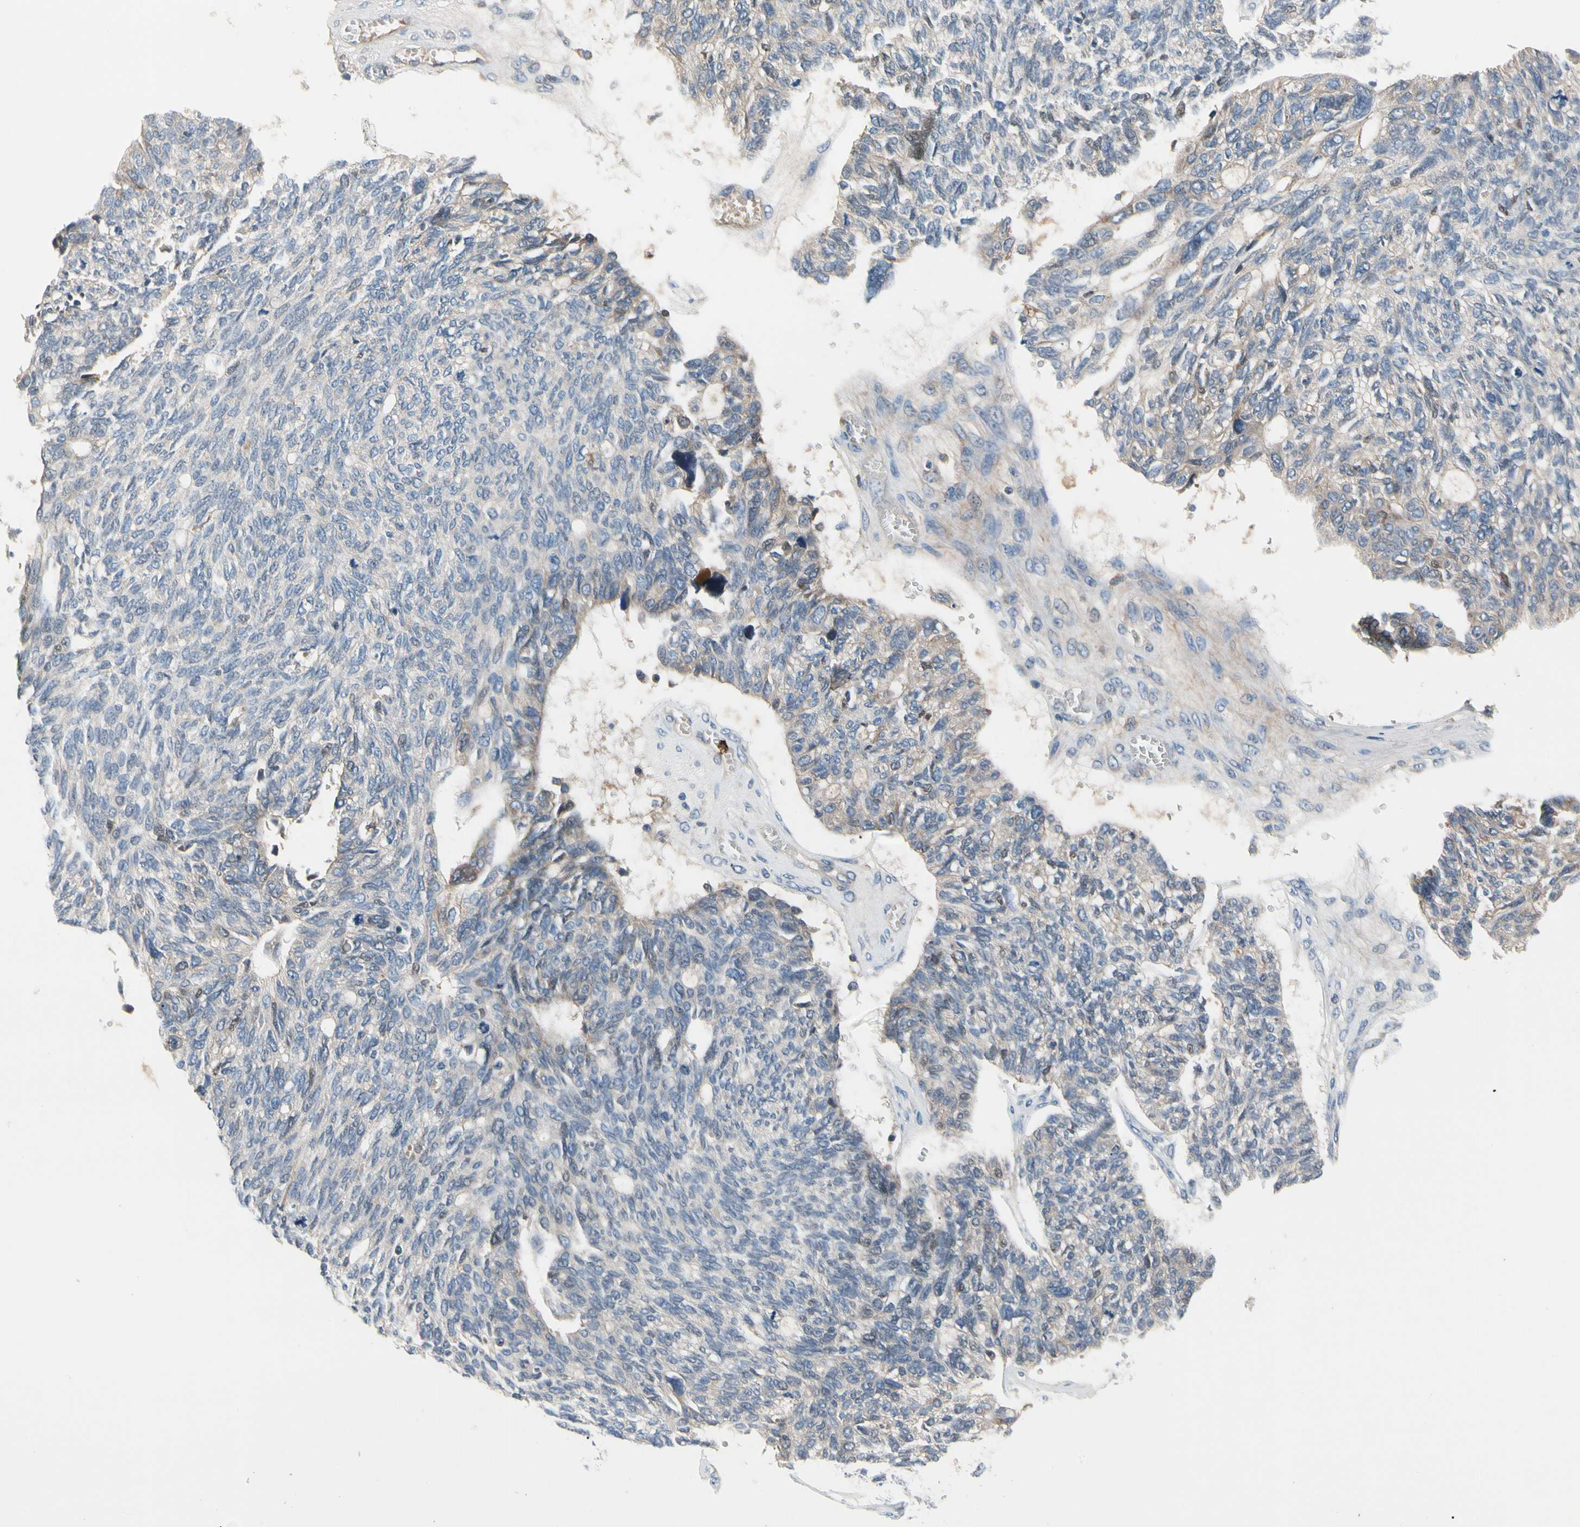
{"staining": {"intensity": "weak", "quantity": "<25%", "location": "cytoplasmic/membranous"}, "tissue": "ovarian cancer", "cell_type": "Tumor cells", "image_type": "cancer", "snomed": [{"axis": "morphology", "description": "Cystadenocarcinoma, serous, NOS"}, {"axis": "topography", "description": "Ovary"}], "caption": "DAB (3,3'-diaminobenzidine) immunohistochemical staining of ovarian cancer (serous cystadenocarcinoma) reveals no significant staining in tumor cells. (DAB immunohistochemistry visualized using brightfield microscopy, high magnification).", "gene": "HJURP", "patient": {"sex": "female", "age": 79}}